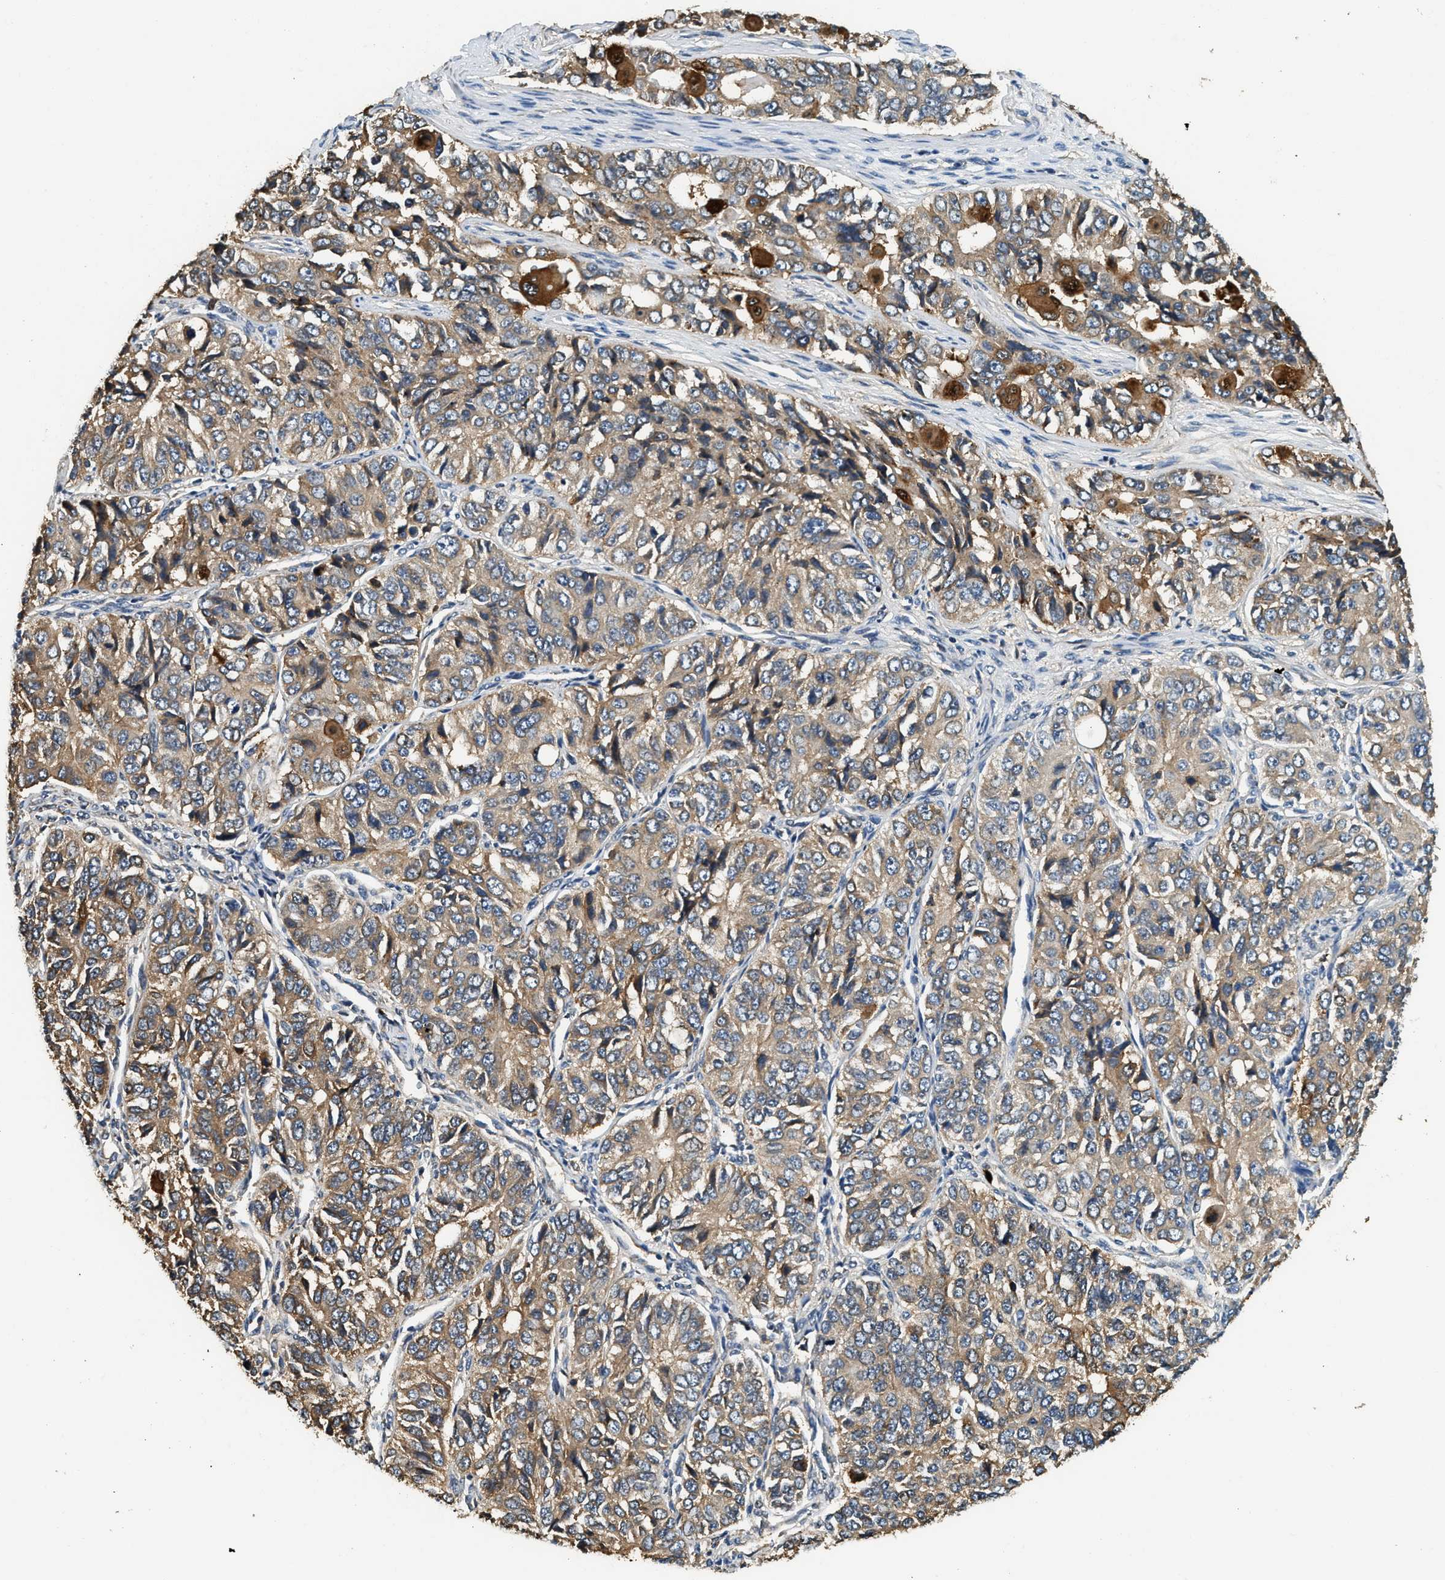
{"staining": {"intensity": "moderate", "quantity": ">75%", "location": "cytoplasmic/membranous"}, "tissue": "ovarian cancer", "cell_type": "Tumor cells", "image_type": "cancer", "snomed": [{"axis": "morphology", "description": "Carcinoma, endometroid"}, {"axis": "topography", "description": "Ovary"}], "caption": "Immunohistochemistry histopathology image of neoplastic tissue: ovarian cancer stained using IHC reveals medium levels of moderate protein expression localized specifically in the cytoplasmic/membranous of tumor cells, appearing as a cytoplasmic/membranous brown color.", "gene": "ANXA3", "patient": {"sex": "female", "age": 51}}